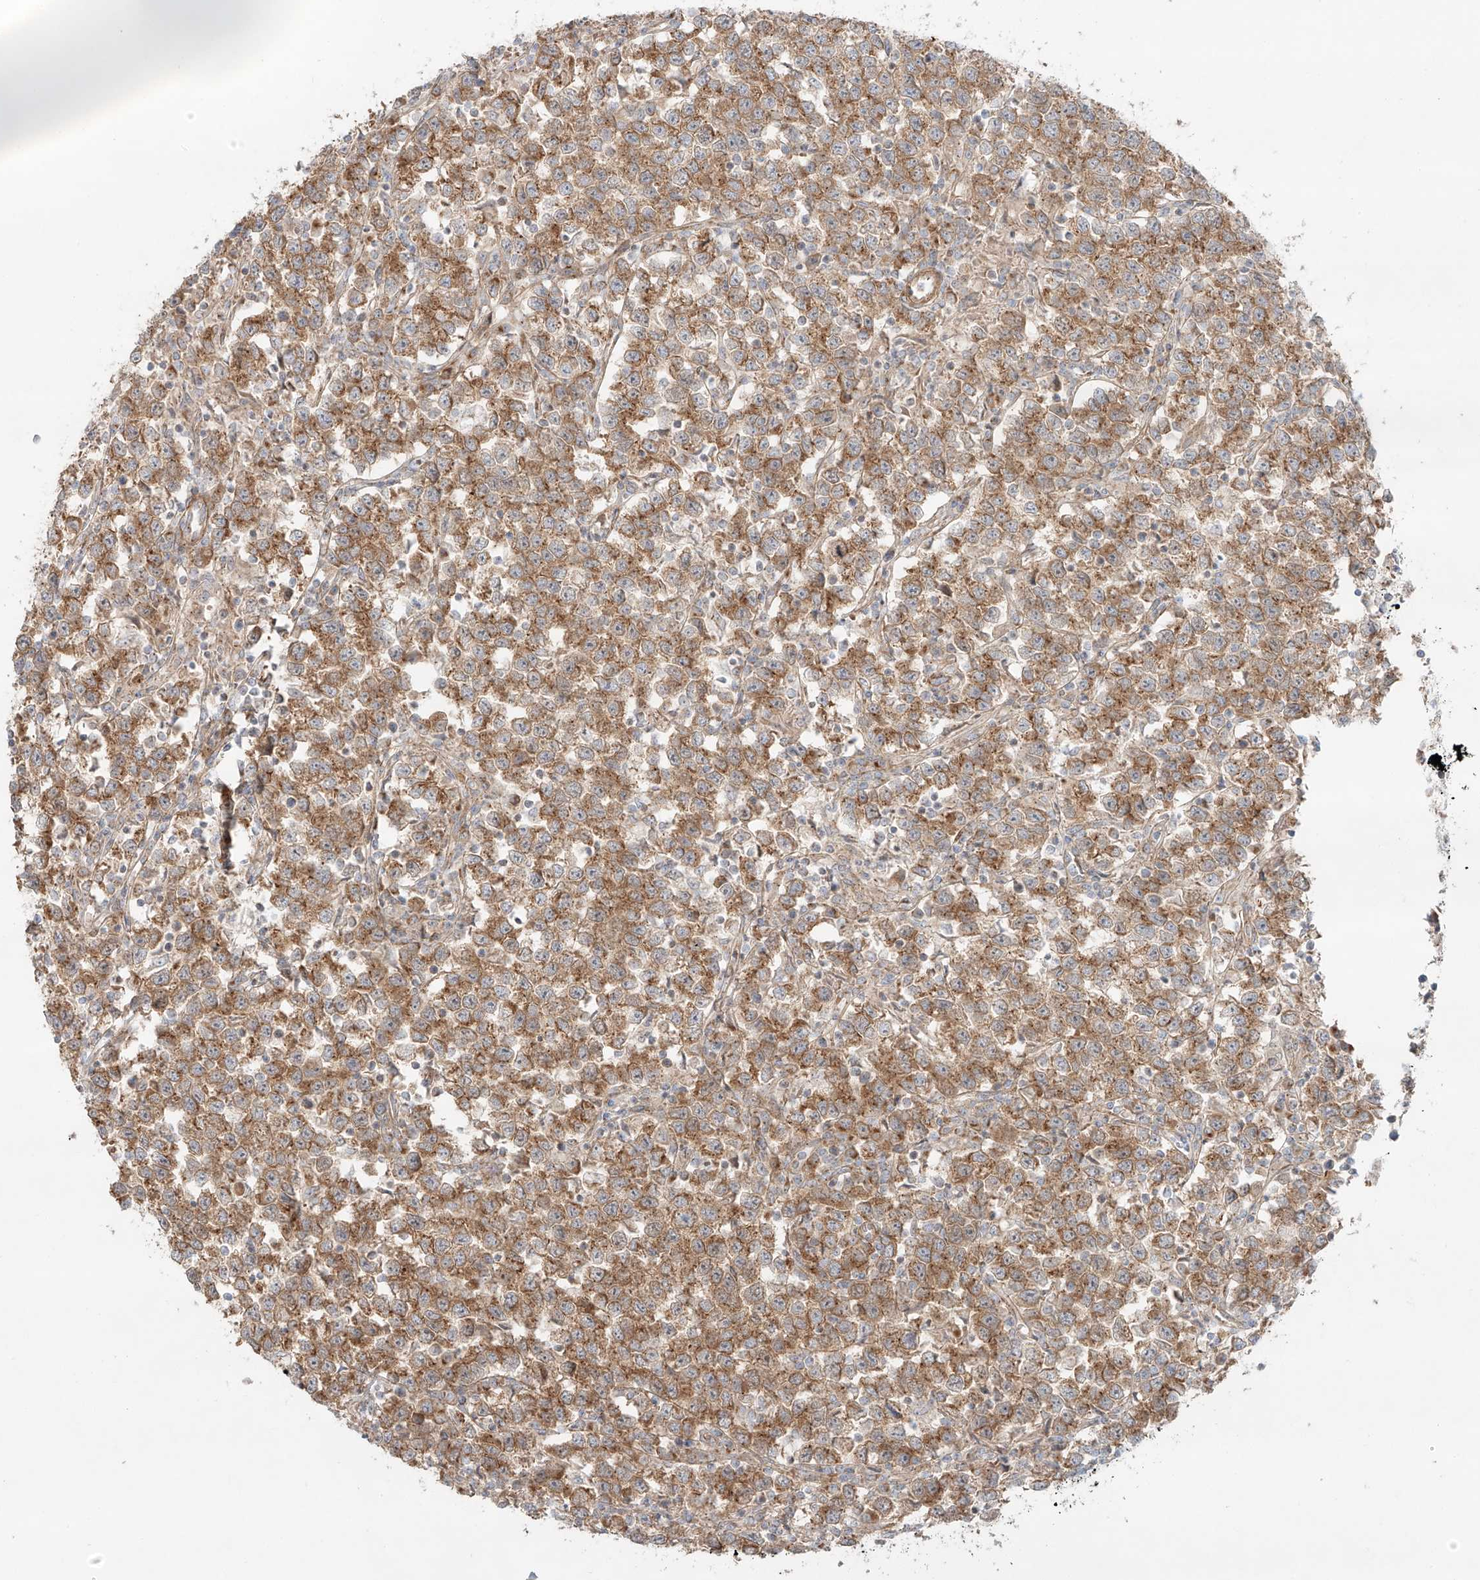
{"staining": {"intensity": "moderate", "quantity": ">75%", "location": "cytoplasmic/membranous"}, "tissue": "testis cancer", "cell_type": "Tumor cells", "image_type": "cancer", "snomed": [{"axis": "morphology", "description": "Normal tissue, NOS"}, {"axis": "morphology", "description": "Seminoma, NOS"}, {"axis": "topography", "description": "Testis"}], "caption": "A high-resolution photomicrograph shows immunohistochemistry staining of testis cancer (seminoma), which shows moderate cytoplasmic/membranous staining in about >75% of tumor cells.", "gene": "ZNF287", "patient": {"sex": "male", "age": 43}}